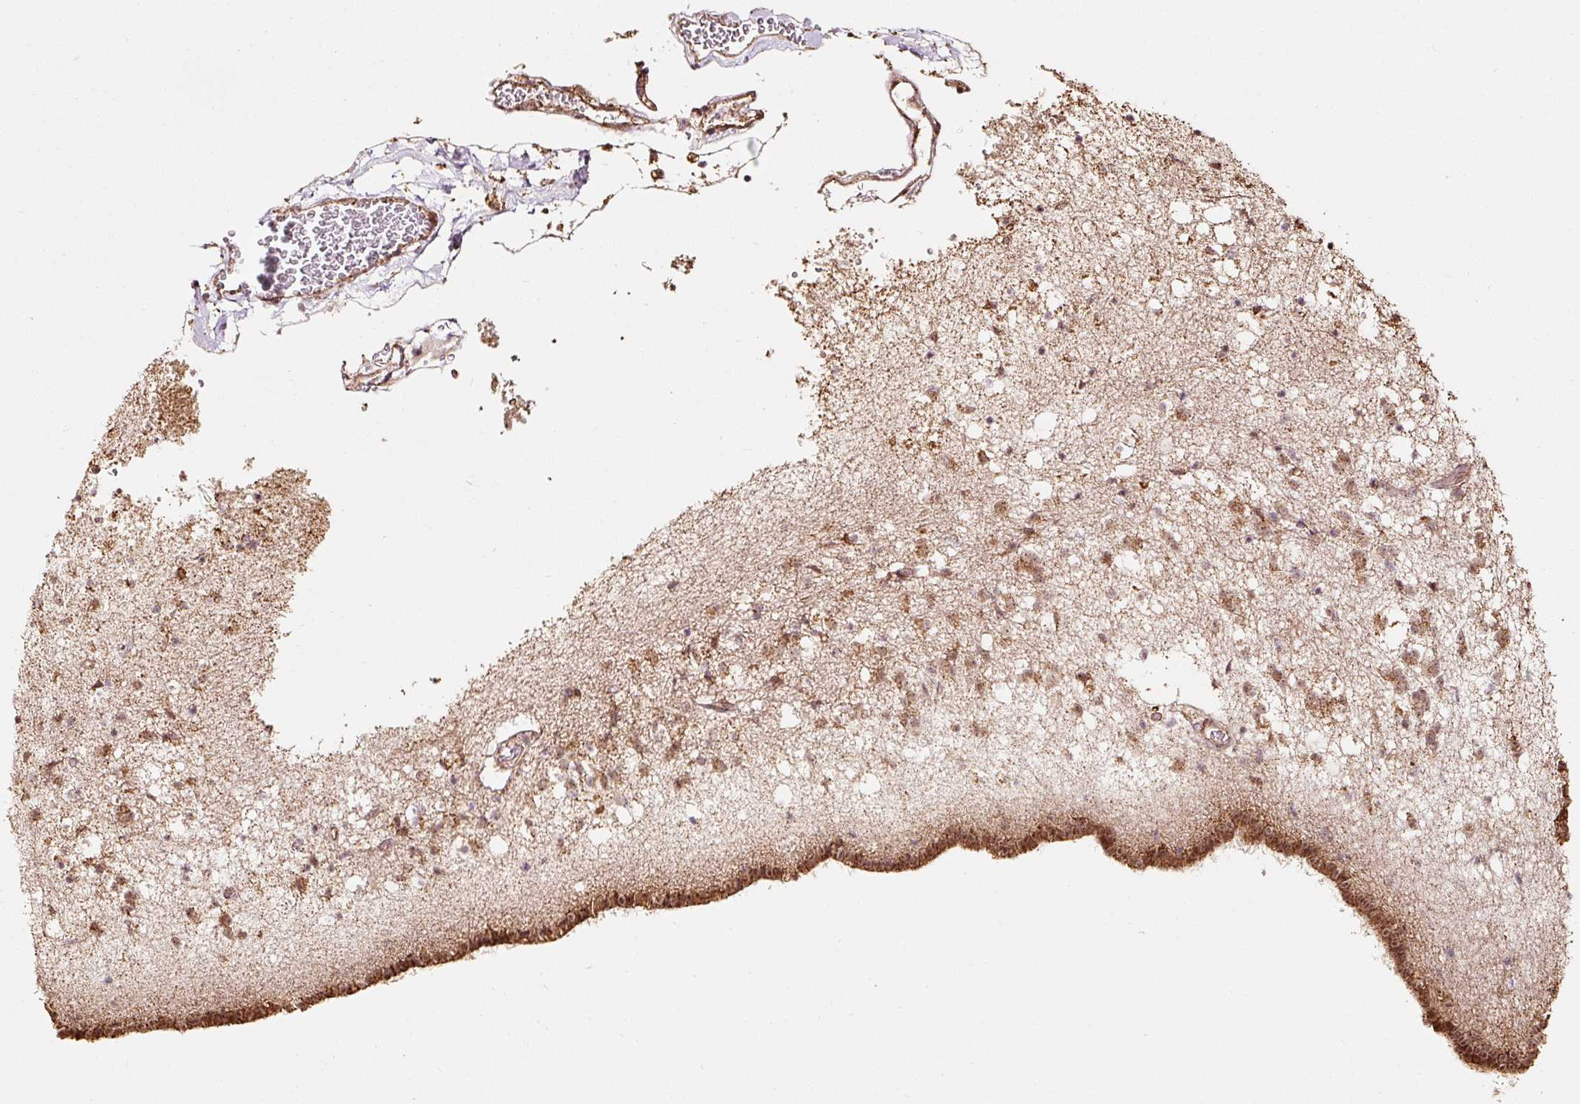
{"staining": {"intensity": "moderate", "quantity": "<25%", "location": "cytoplasmic/membranous"}, "tissue": "caudate", "cell_type": "Glial cells", "image_type": "normal", "snomed": [{"axis": "morphology", "description": "Normal tissue, NOS"}, {"axis": "topography", "description": "Lateral ventricle wall"}], "caption": "High-magnification brightfield microscopy of benign caudate stained with DAB (brown) and counterstained with hematoxylin (blue). glial cells exhibit moderate cytoplasmic/membranous staining is identified in about<25% of cells.", "gene": "ETF1", "patient": {"sex": "male", "age": 58}}